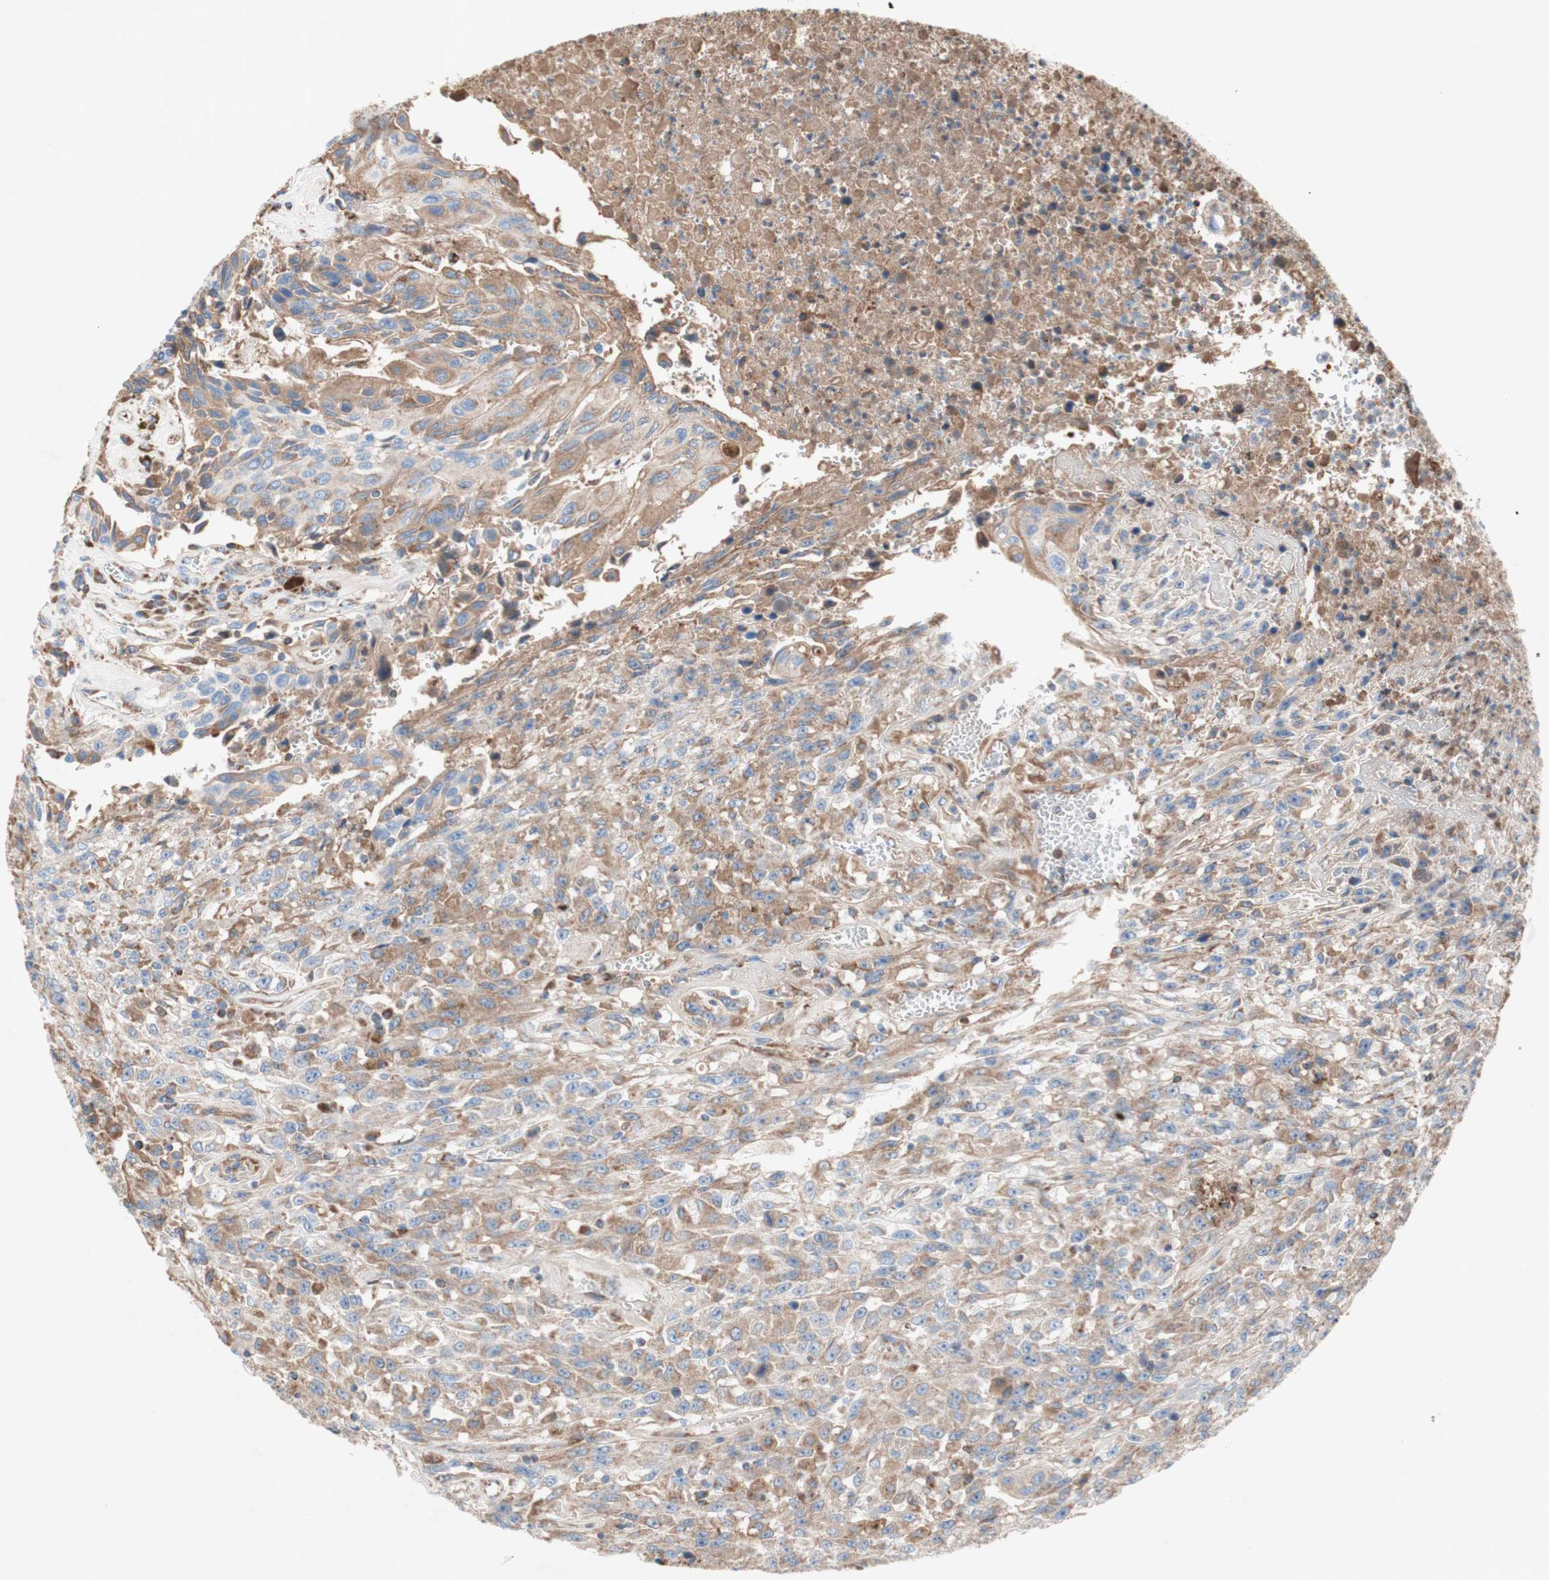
{"staining": {"intensity": "moderate", "quantity": ">75%", "location": "cytoplasmic/membranous"}, "tissue": "urothelial cancer", "cell_type": "Tumor cells", "image_type": "cancer", "snomed": [{"axis": "morphology", "description": "Urothelial carcinoma, High grade"}, {"axis": "topography", "description": "Urinary bladder"}], "caption": "Moderate cytoplasmic/membranous expression for a protein is identified in approximately >75% of tumor cells of high-grade urothelial carcinoma using immunohistochemistry (IHC).", "gene": "SDHB", "patient": {"sex": "male", "age": 66}}